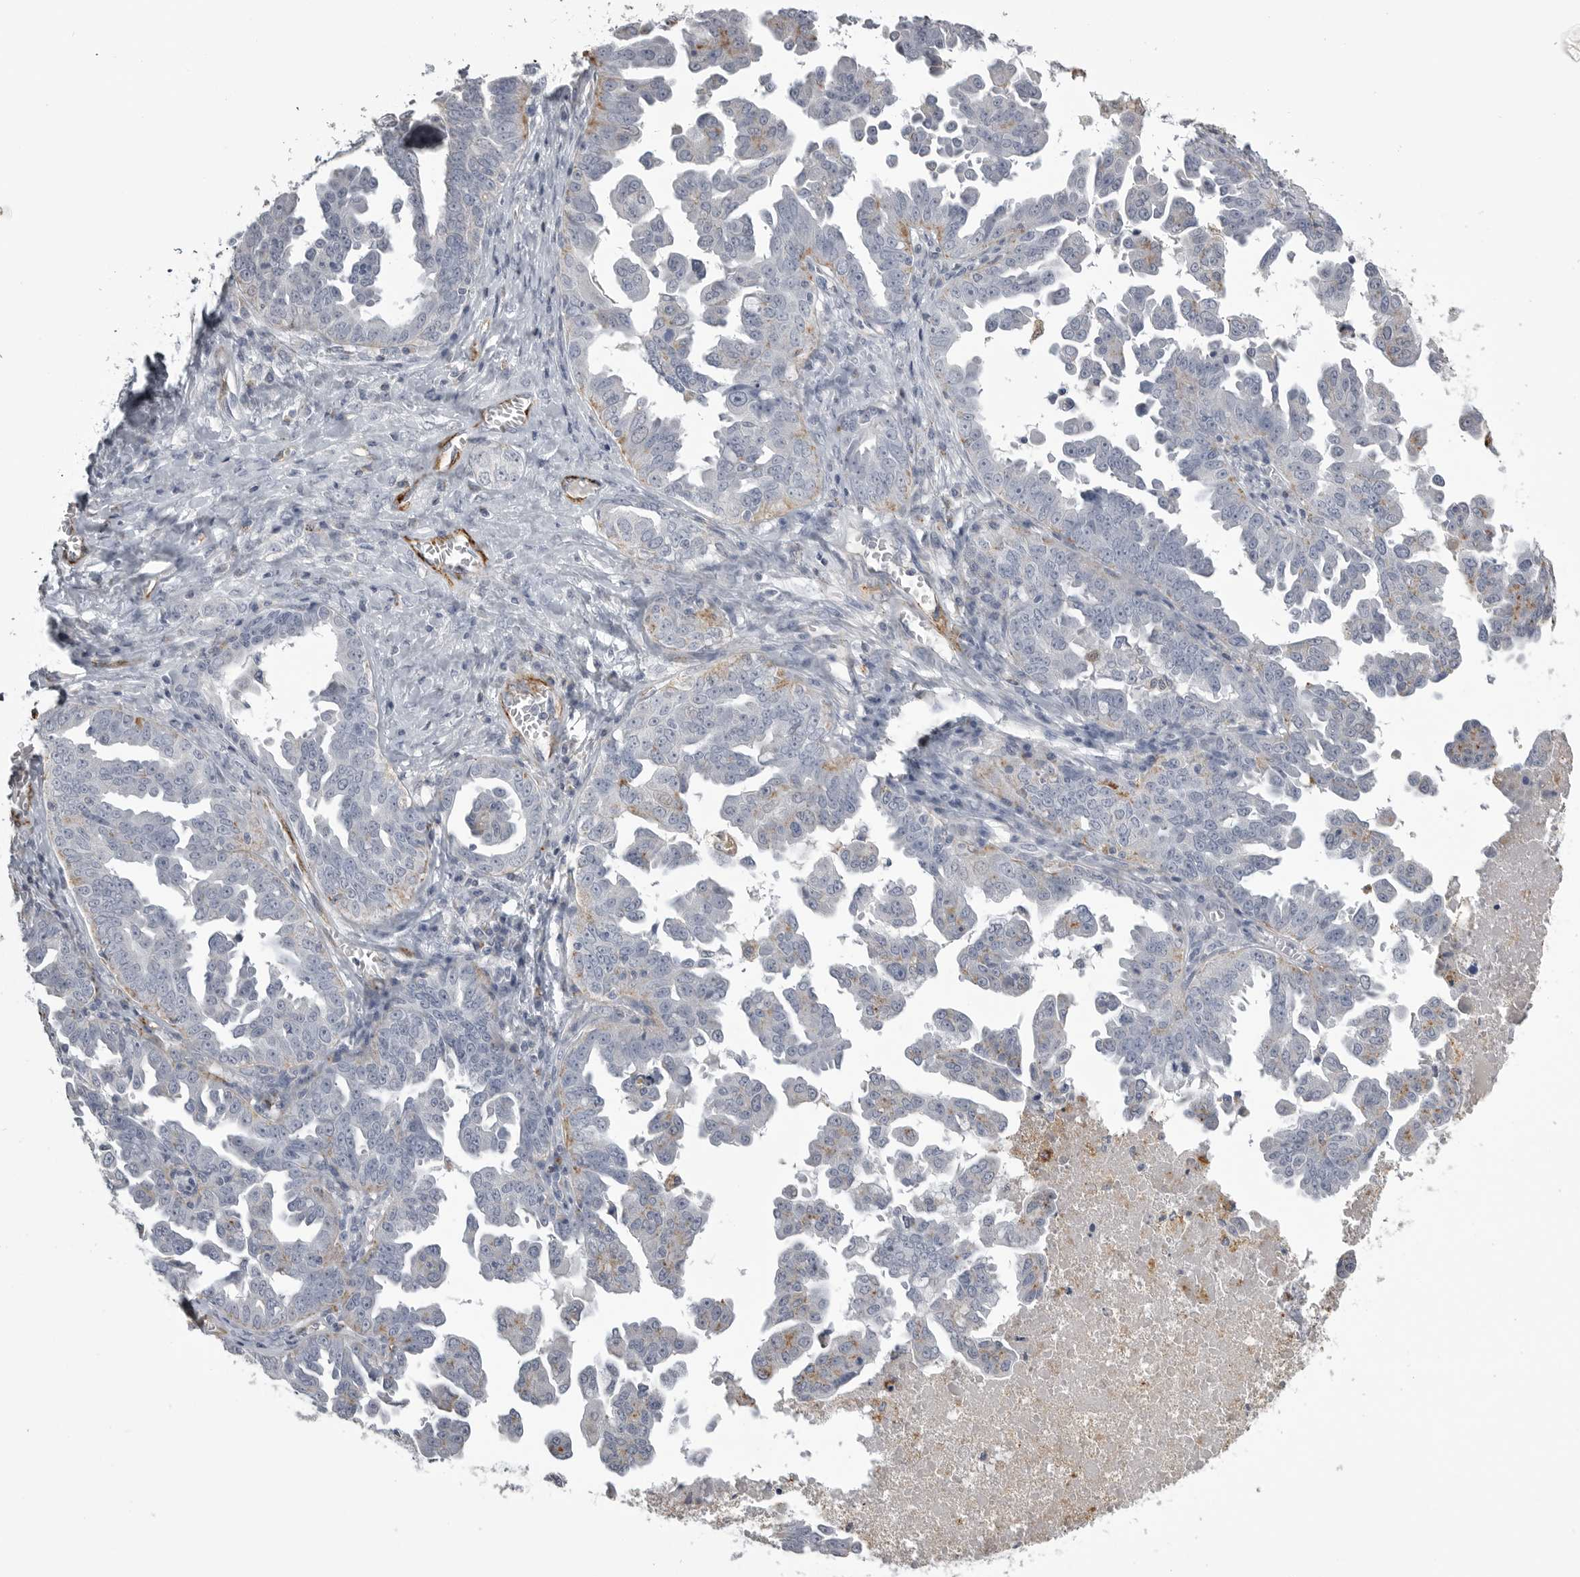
{"staining": {"intensity": "negative", "quantity": "none", "location": "none"}, "tissue": "ovarian cancer", "cell_type": "Tumor cells", "image_type": "cancer", "snomed": [{"axis": "morphology", "description": "Carcinoma, endometroid"}, {"axis": "topography", "description": "Ovary"}], "caption": "IHC micrograph of human ovarian cancer stained for a protein (brown), which shows no expression in tumor cells. (DAB IHC visualized using brightfield microscopy, high magnification).", "gene": "AOC3", "patient": {"sex": "female", "age": 62}}